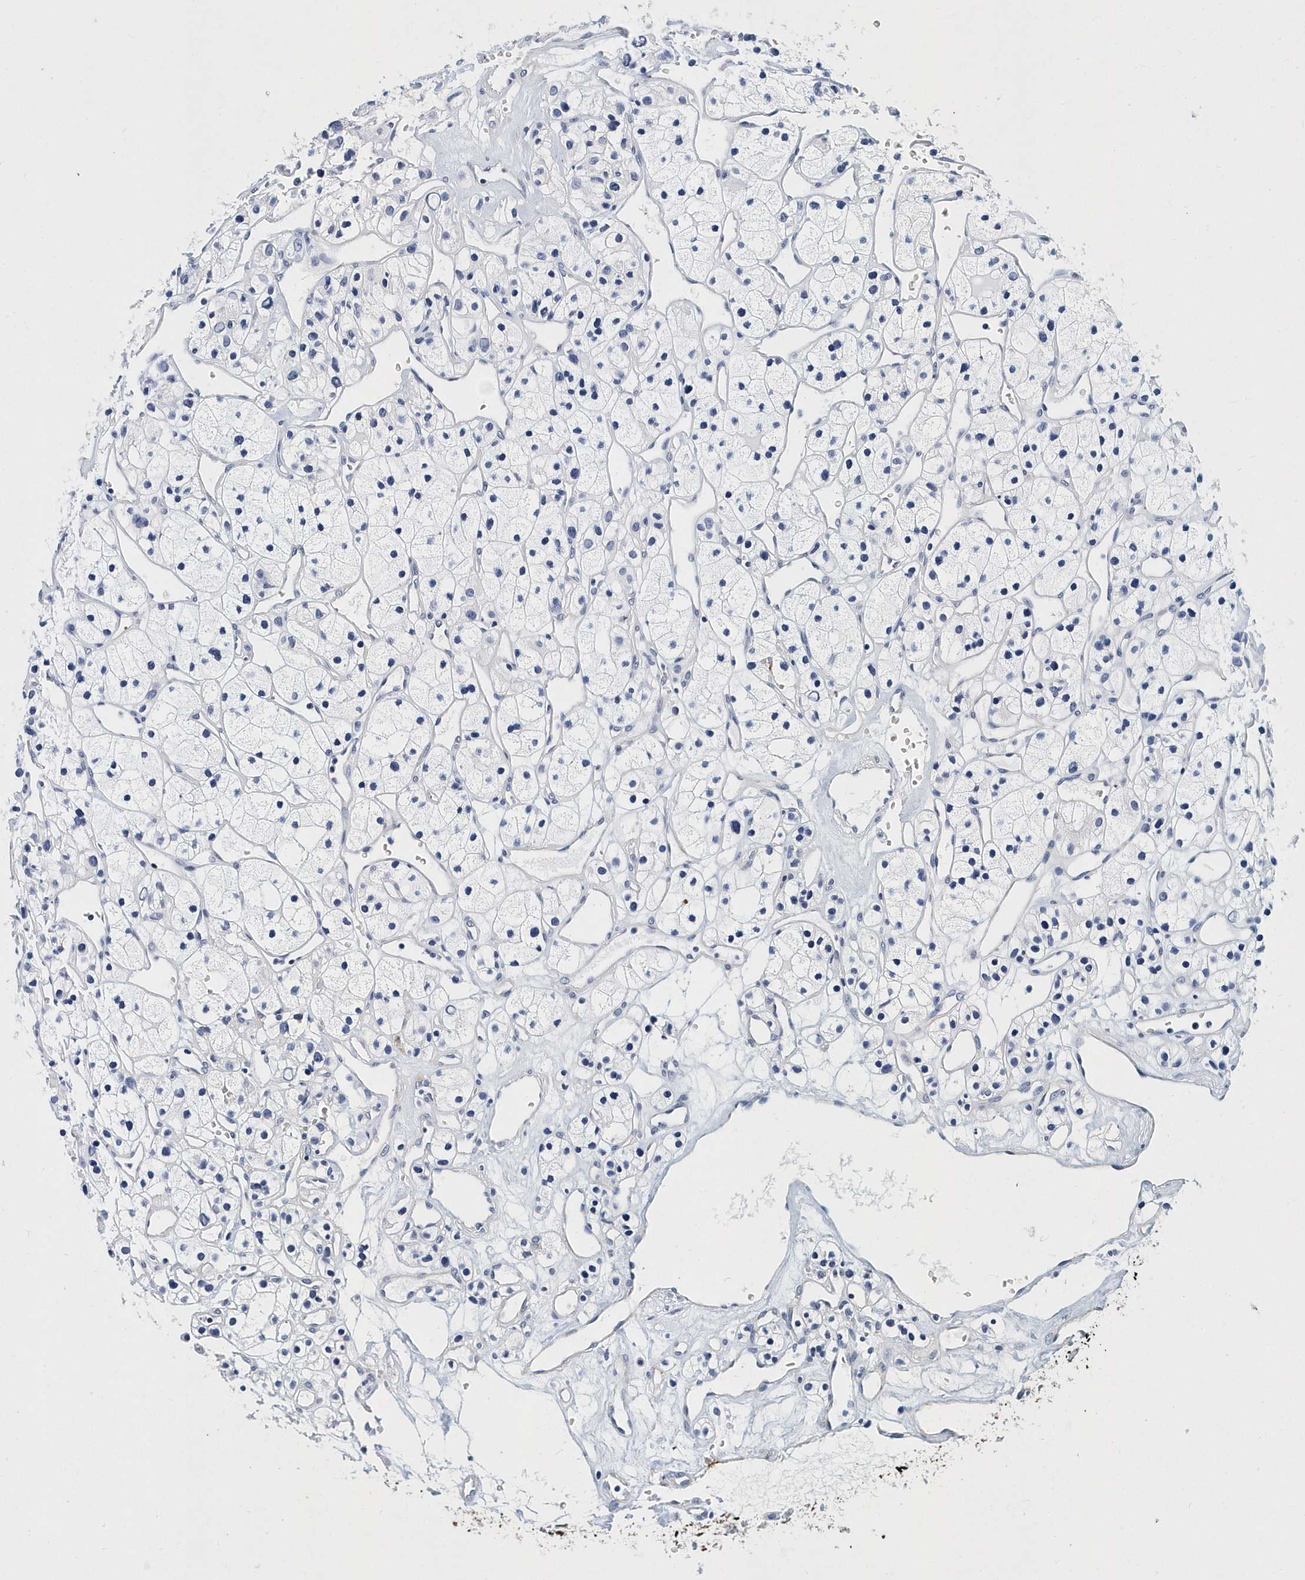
{"staining": {"intensity": "negative", "quantity": "none", "location": "none"}, "tissue": "renal cancer", "cell_type": "Tumor cells", "image_type": "cancer", "snomed": [{"axis": "morphology", "description": "Adenocarcinoma, NOS"}, {"axis": "topography", "description": "Kidney"}], "caption": "This histopathology image is of renal adenocarcinoma stained with immunohistochemistry (IHC) to label a protein in brown with the nuclei are counter-stained blue. There is no expression in tumor cells.", "gene": "ITGA2B", "patient": {"sex": "female", "age": 57}}